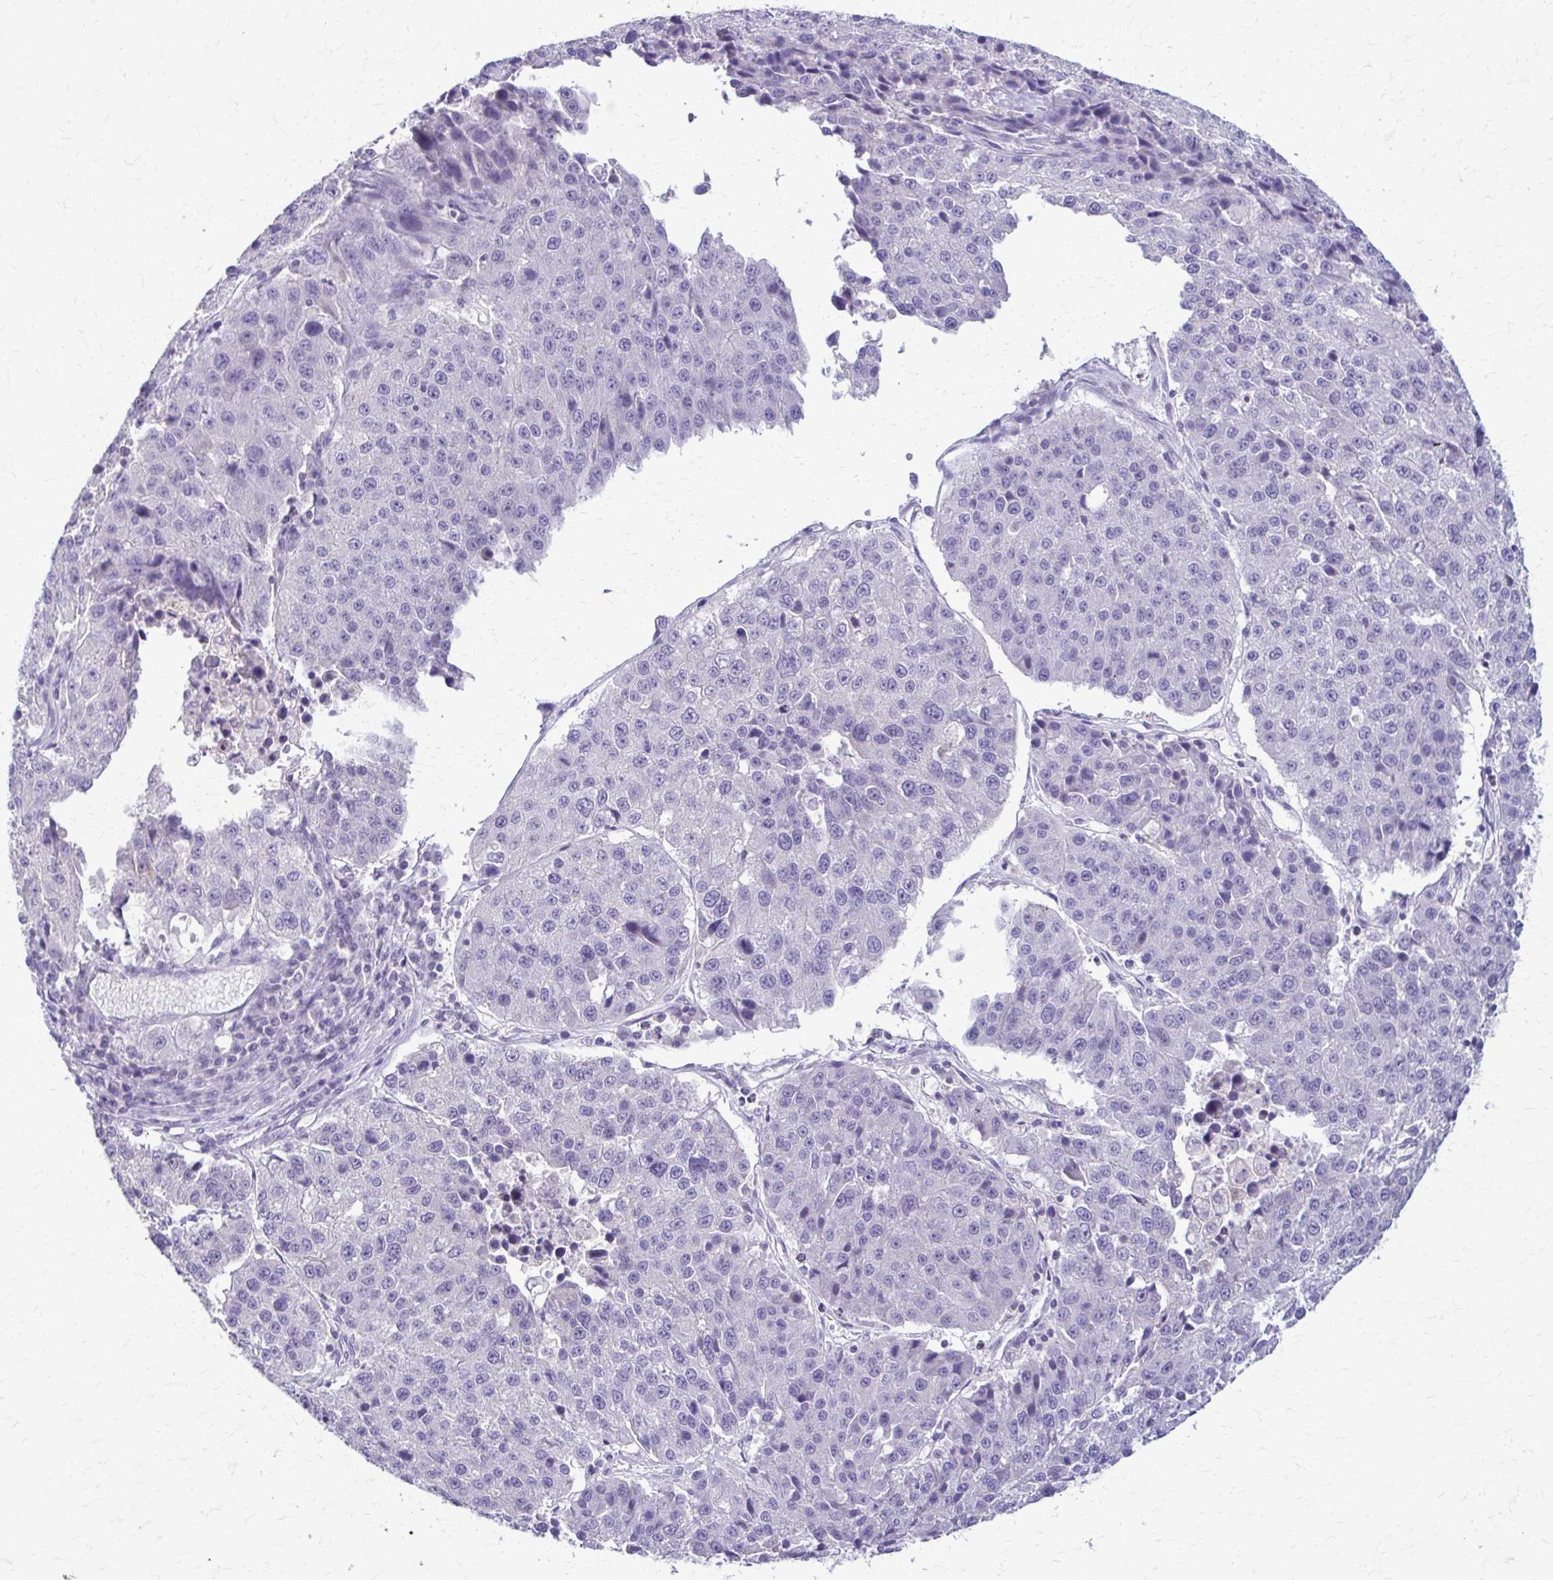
{"staining": {"intensity": "negative", "quantity": "none", "location": "none"}, "tissue": "stomach cancer", "cell_type": "Tumor cells", "image_type": "cancer", "snomed": [{"axis": "morphology", "description": "Adenocarcinoma, NOS"}, {"axis": "topography", "description": "Stomach"}], "caption": "This is an immunohistochemistry histopathology image of human adenocarcinoma (stomach). There is no expression in tumor cells.", "gene": "PIK3AP1", "patient": {"sex": "male", "age": 71}}